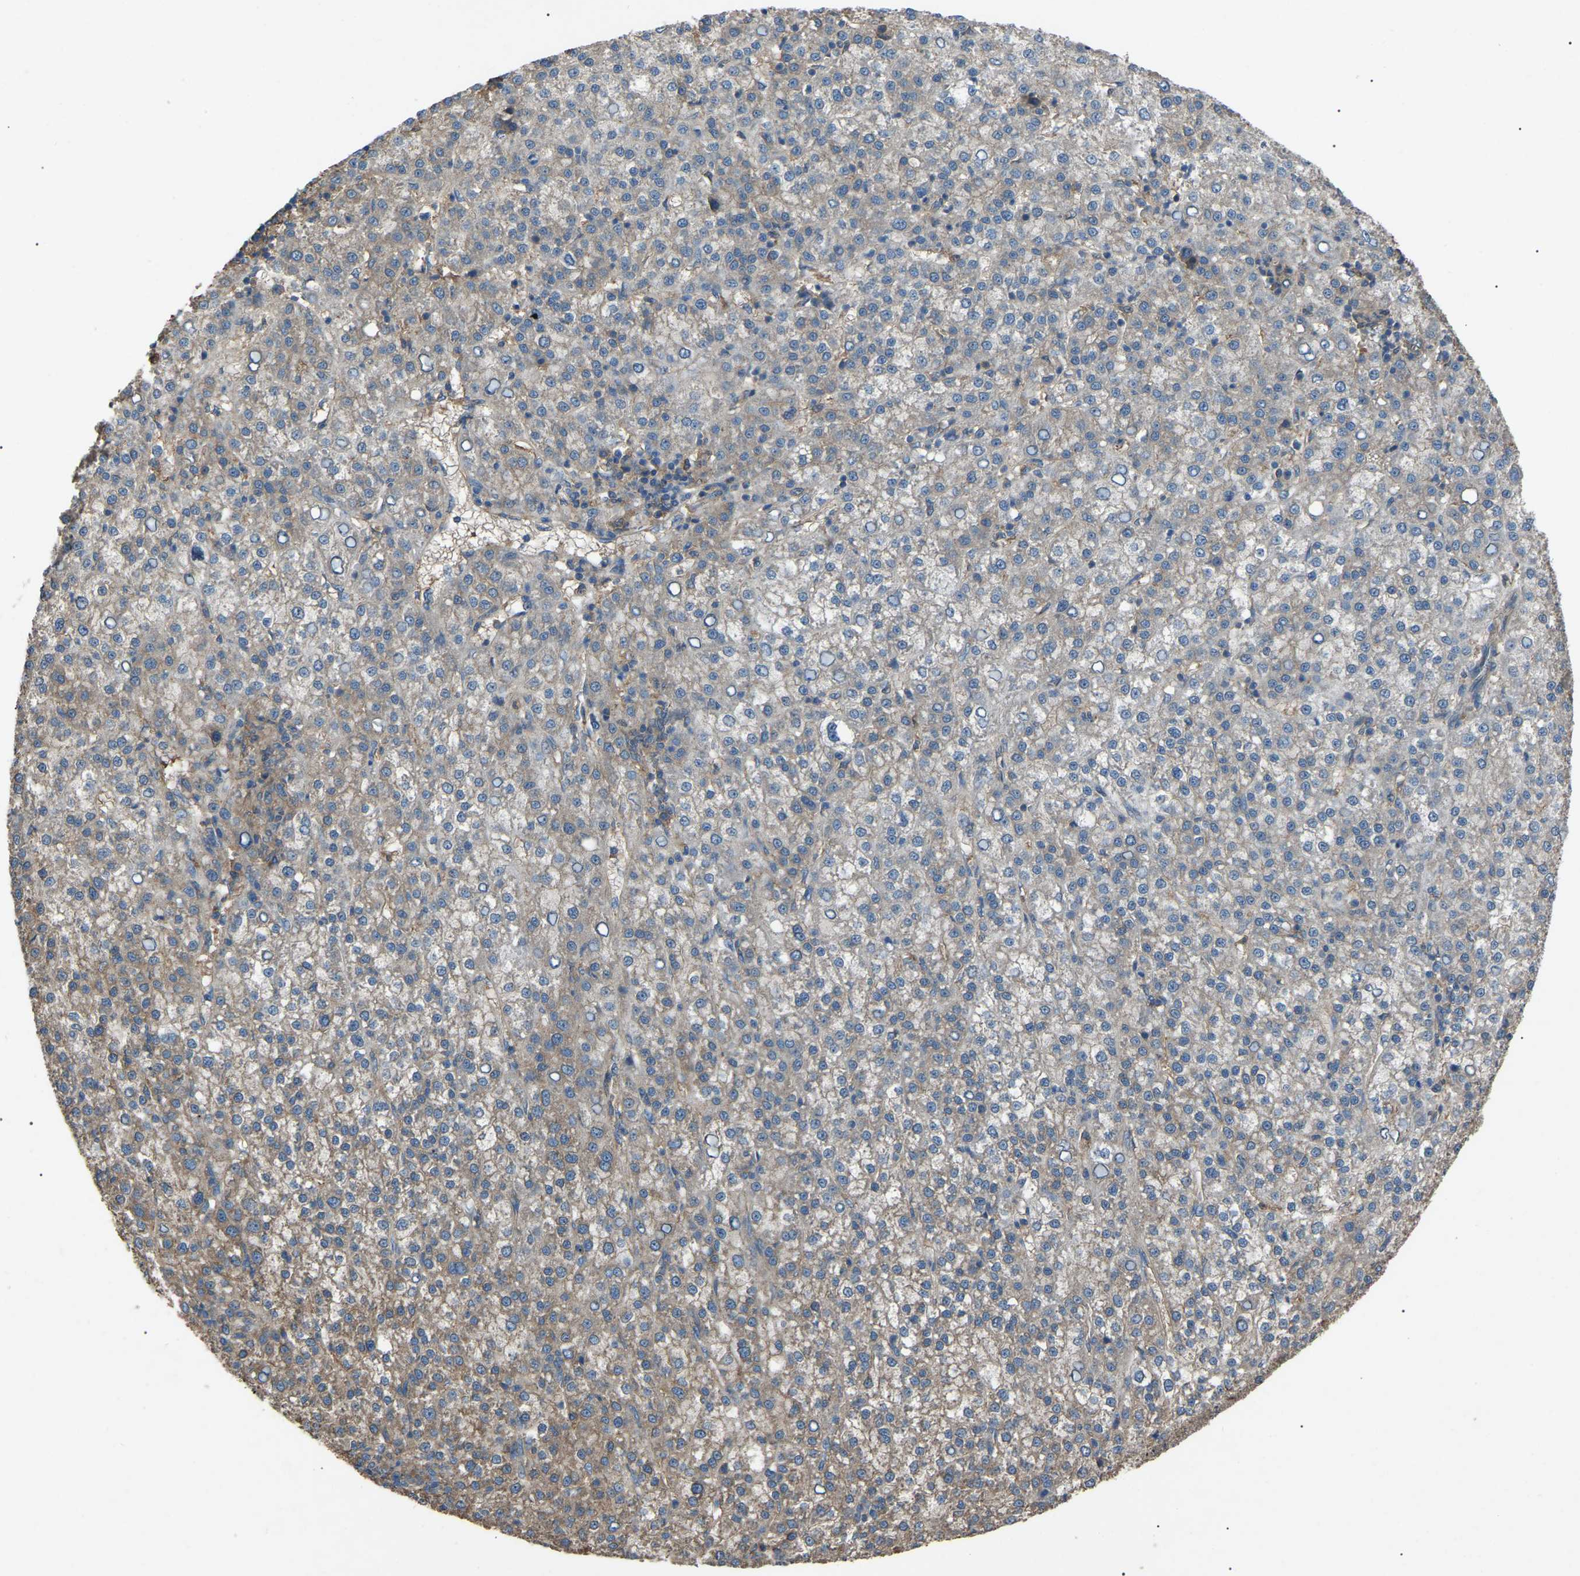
{"staining": {"intensity": "moderate", "quantity": "<25%", "location": "cytoplasmic/membranous"}, "tissue": "liver cancer", "cell_type": "Tumor cells", "image_type": "cancer", "snomed": [{"axis": "morphology", "description": "Carcinoma, Hepatocellular, NOS"}, {"axis": "topography", "description": "Liver"}], "caption": "A low amount of moderate cytoplasmic/membranous expression is appreciated in about <25% of tumor cells in liver cancer (hepatocellular carcinoma) tissue.", "gene": "AIMP1", "patient": {"sex": "female", "age": 58}}